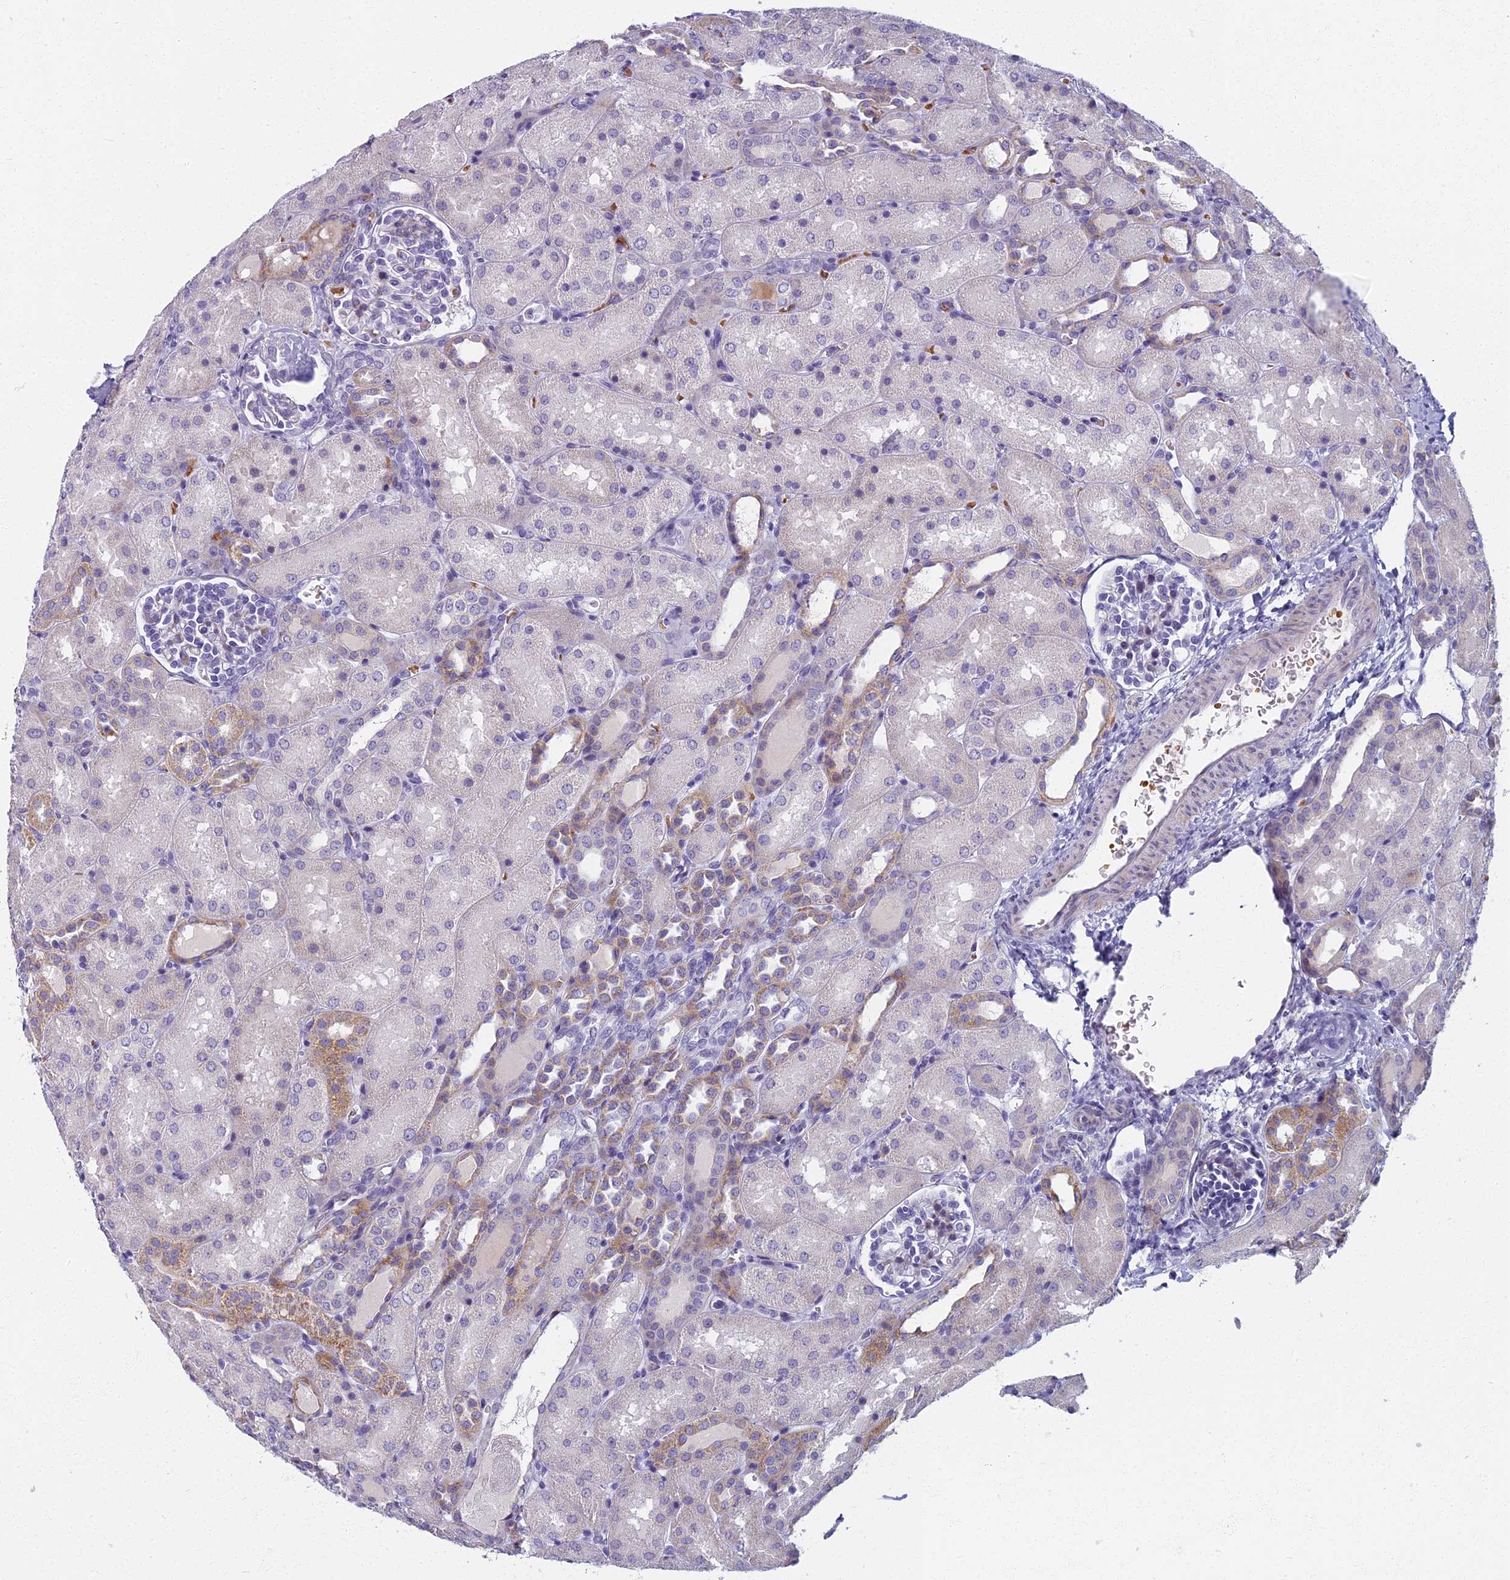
{"staining": {"intensity": "negative", "quantity": "none", "location": "none"}, "tissue": "kidney", "cell_type": "Cells in glomeruli", "image_type": "normal", "snomed": [{"axis": "morphology", "description": "Normal tissue, NOS"}, {"axis": "topography", "description": "Kidney"}], "caption": "Immunohistochemical staining of benign kidney displays no significant expression in cells in glomeruli.", "gene": "ARL15", "patient": {"sex": "male", "age": 1}}